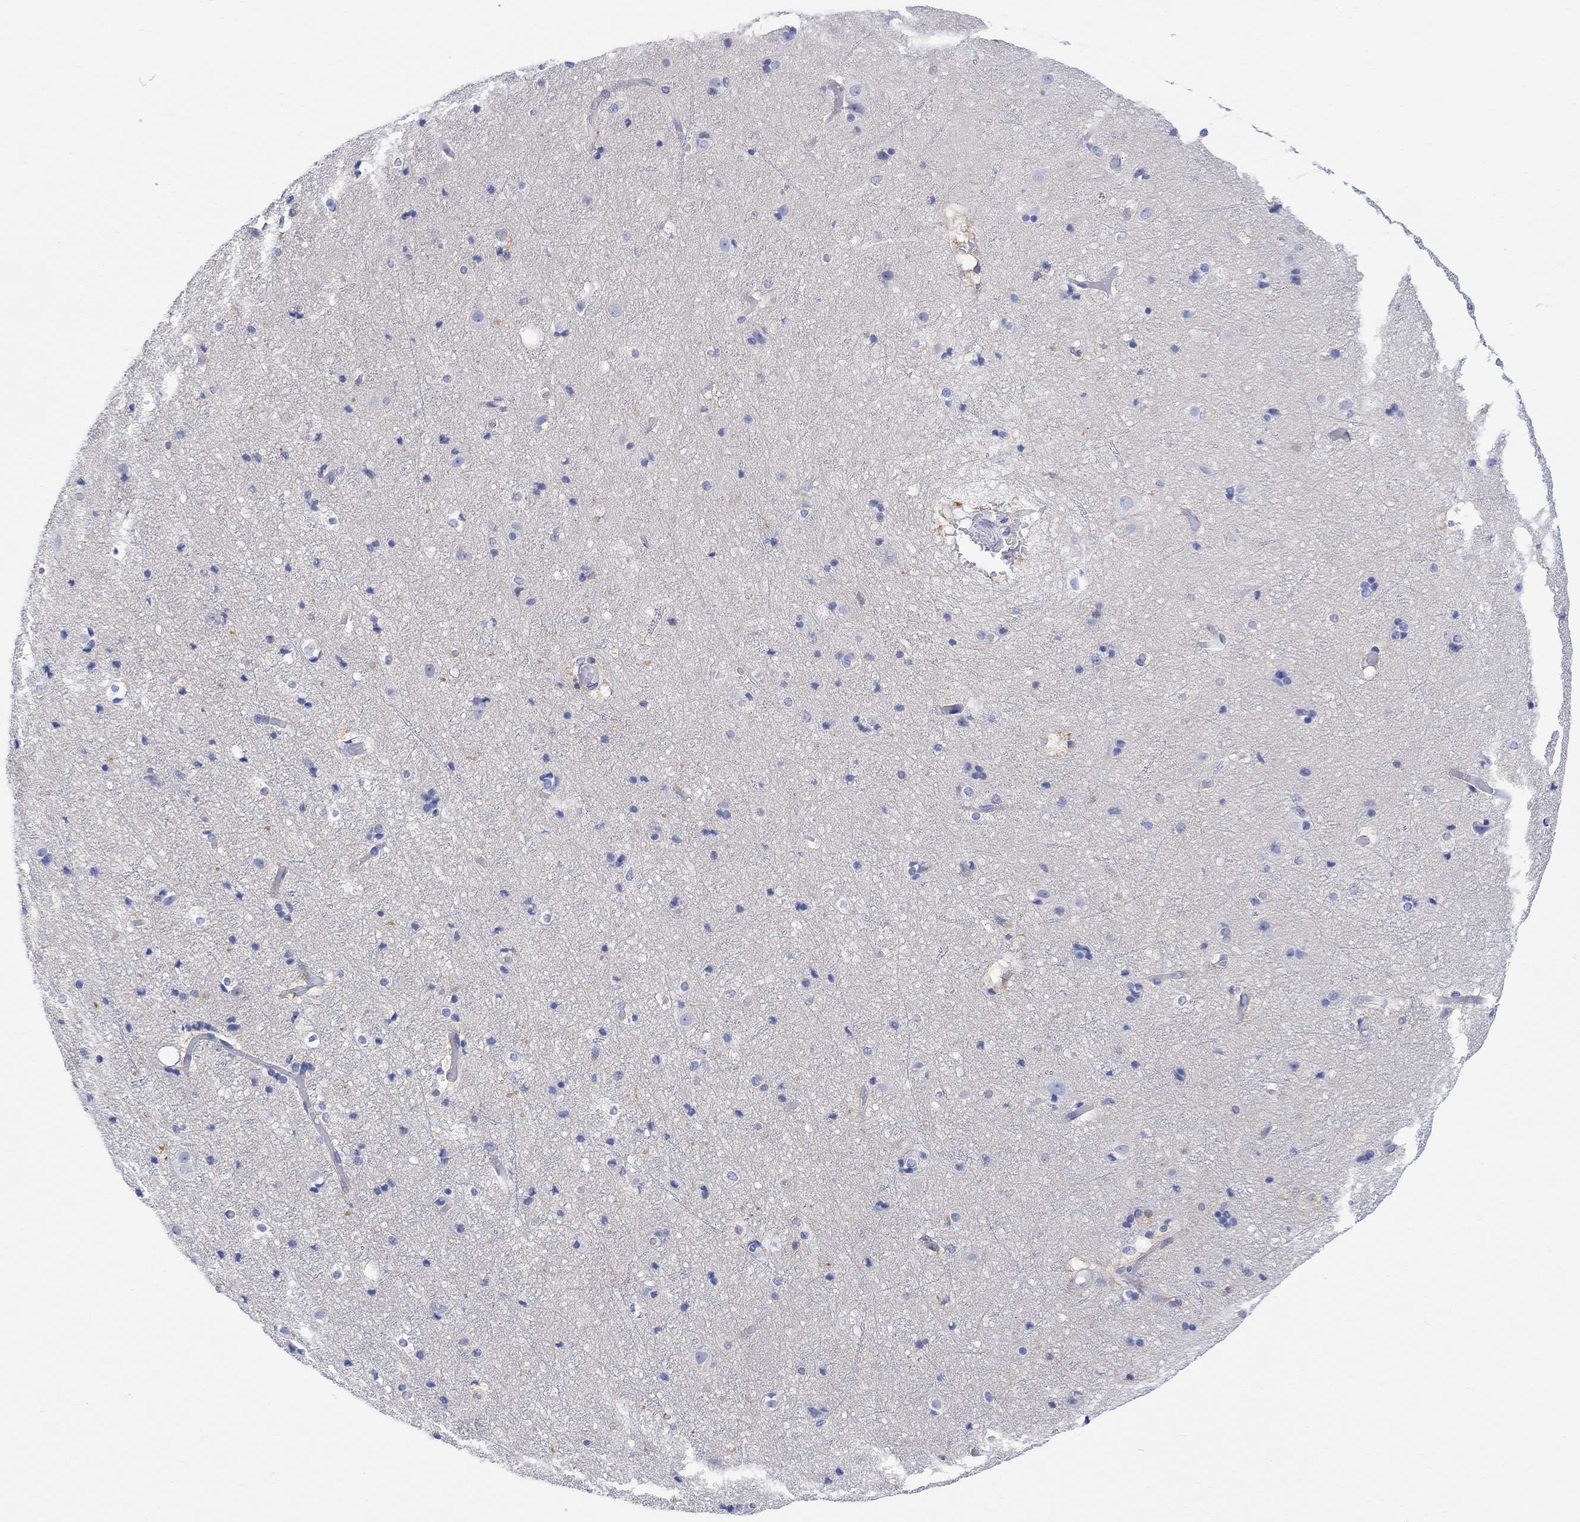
{"staining": {"intensity": "negative", "quantity": "none", "location": "none"}, "tissue": "cerebral cortex", "cell_type": "Endothelial cells", "image_type": "normal", "snomed": [{"axis": "morphology", "description": "Normal tissue, NOS"}, {"axis": "topography", "description": "Cerebral cortex"}], "caption": "Histopathology image shows no significant protein positivity in endothelial cells of benign cerebral cortex. The staining was performed using DAB (3,3'-diaminobenzidine) to visualize the protein expression in brown, while the nuclei were stained in blue with hematoxylin (Magnification: 20x).", "gene": "GBP5", "patient": {"sex": "female", "age": 52}}